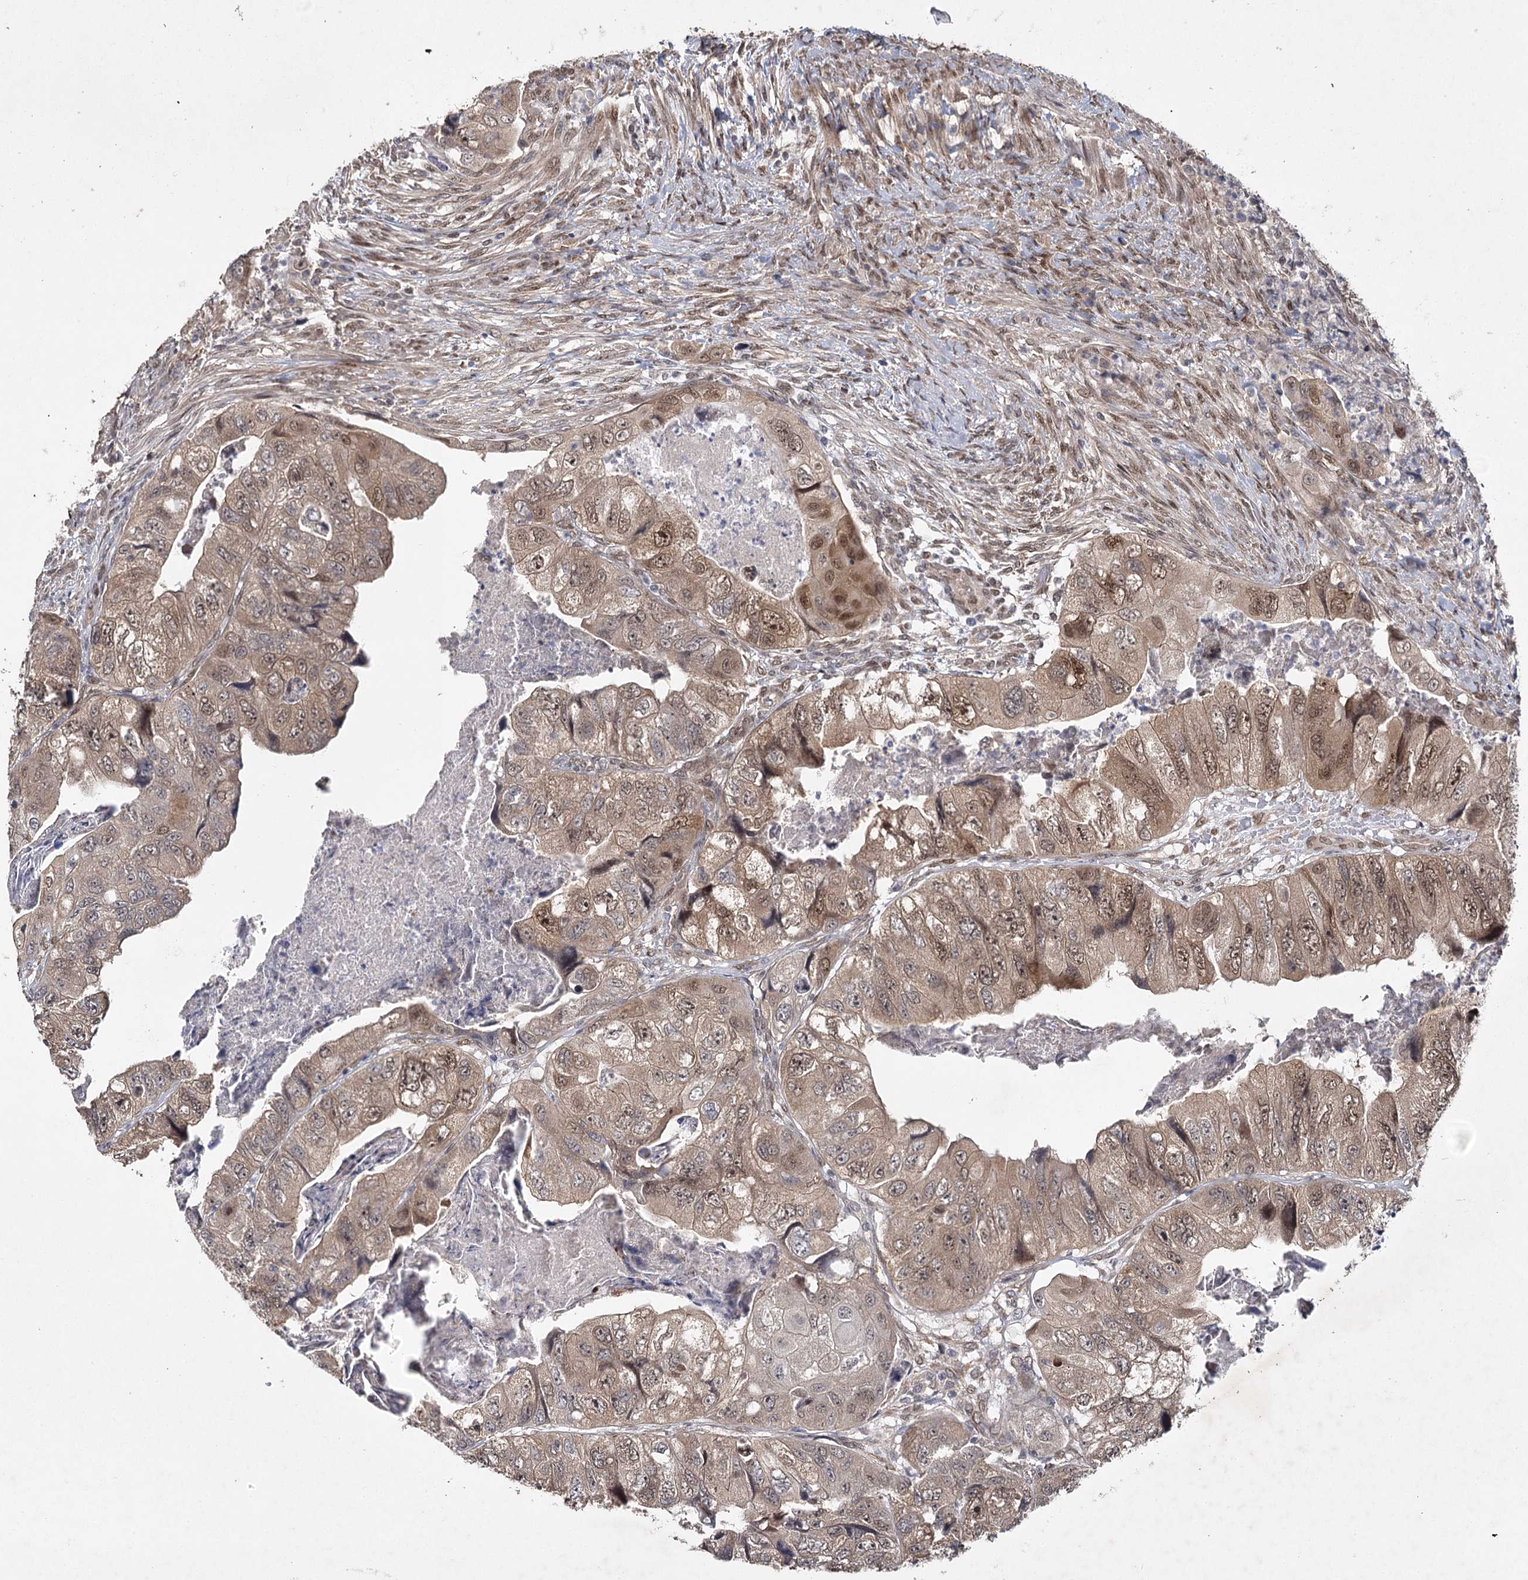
{"staining": {"intensity": "moderate", "quantity": "25%-75%", "location": "cytoplasmic/membranous,nuclear"}, "tissue": "colorectal cancer", "cell_type": "Tumor cells", "image_type": "cancer", "snomed": [{"axis": "morphology", "description": "Adenocarcinoma, NOS"}, {"axis": "topography", "description": "Rectum"}], "caption": "Tumor cells display medium levels of moderate cytoplasmic/membranous and nuclear positivity in about 25%-75% of cells in colorectal adenocarcinoma. Nuclei are stained in blue.", "gene": "DCUN1D4", "patient": {"sex": "male", "age": 63}}